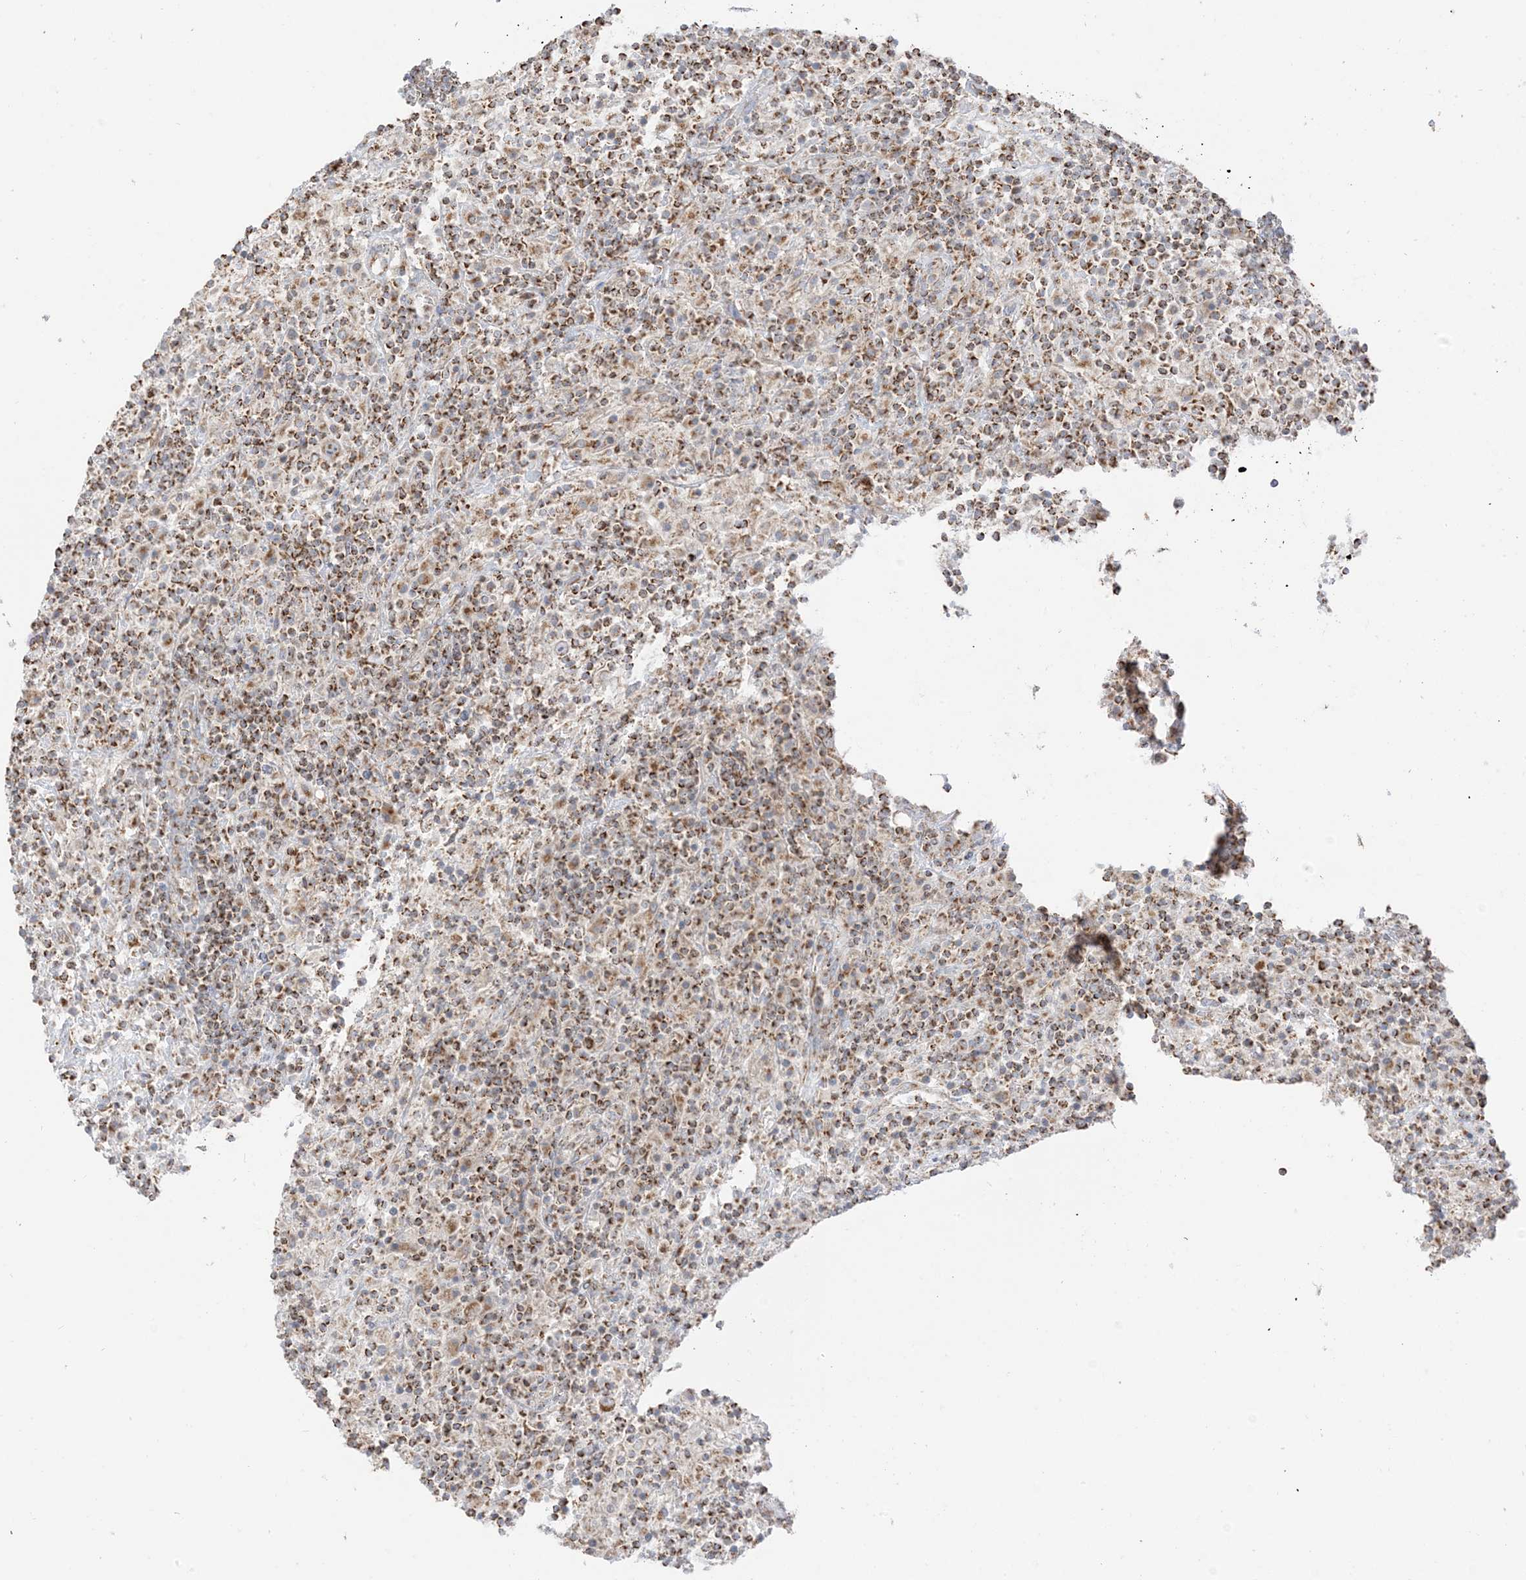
{"staining": {"intensity": "moderate", "quantity": ">75%", "location": "cytoplasmic/membranous"}, "tissue": "lymphoma", "cell_type": "Tumor cells", "image_type": "cancer", "snomed": [{"axis": "morphology", "description": "Hodgkin's disease, NOS"}, {"axis": "topography", "description": "Lymph node"}], "caption": "DAB immunohistochemical staining of human lymphoma exhibits moderate cytoplasmic/membranous protein expression in about >75% of tumor cells.", "gene": "SLC25A12", "patient": {"sex": "male", "age": 70}}